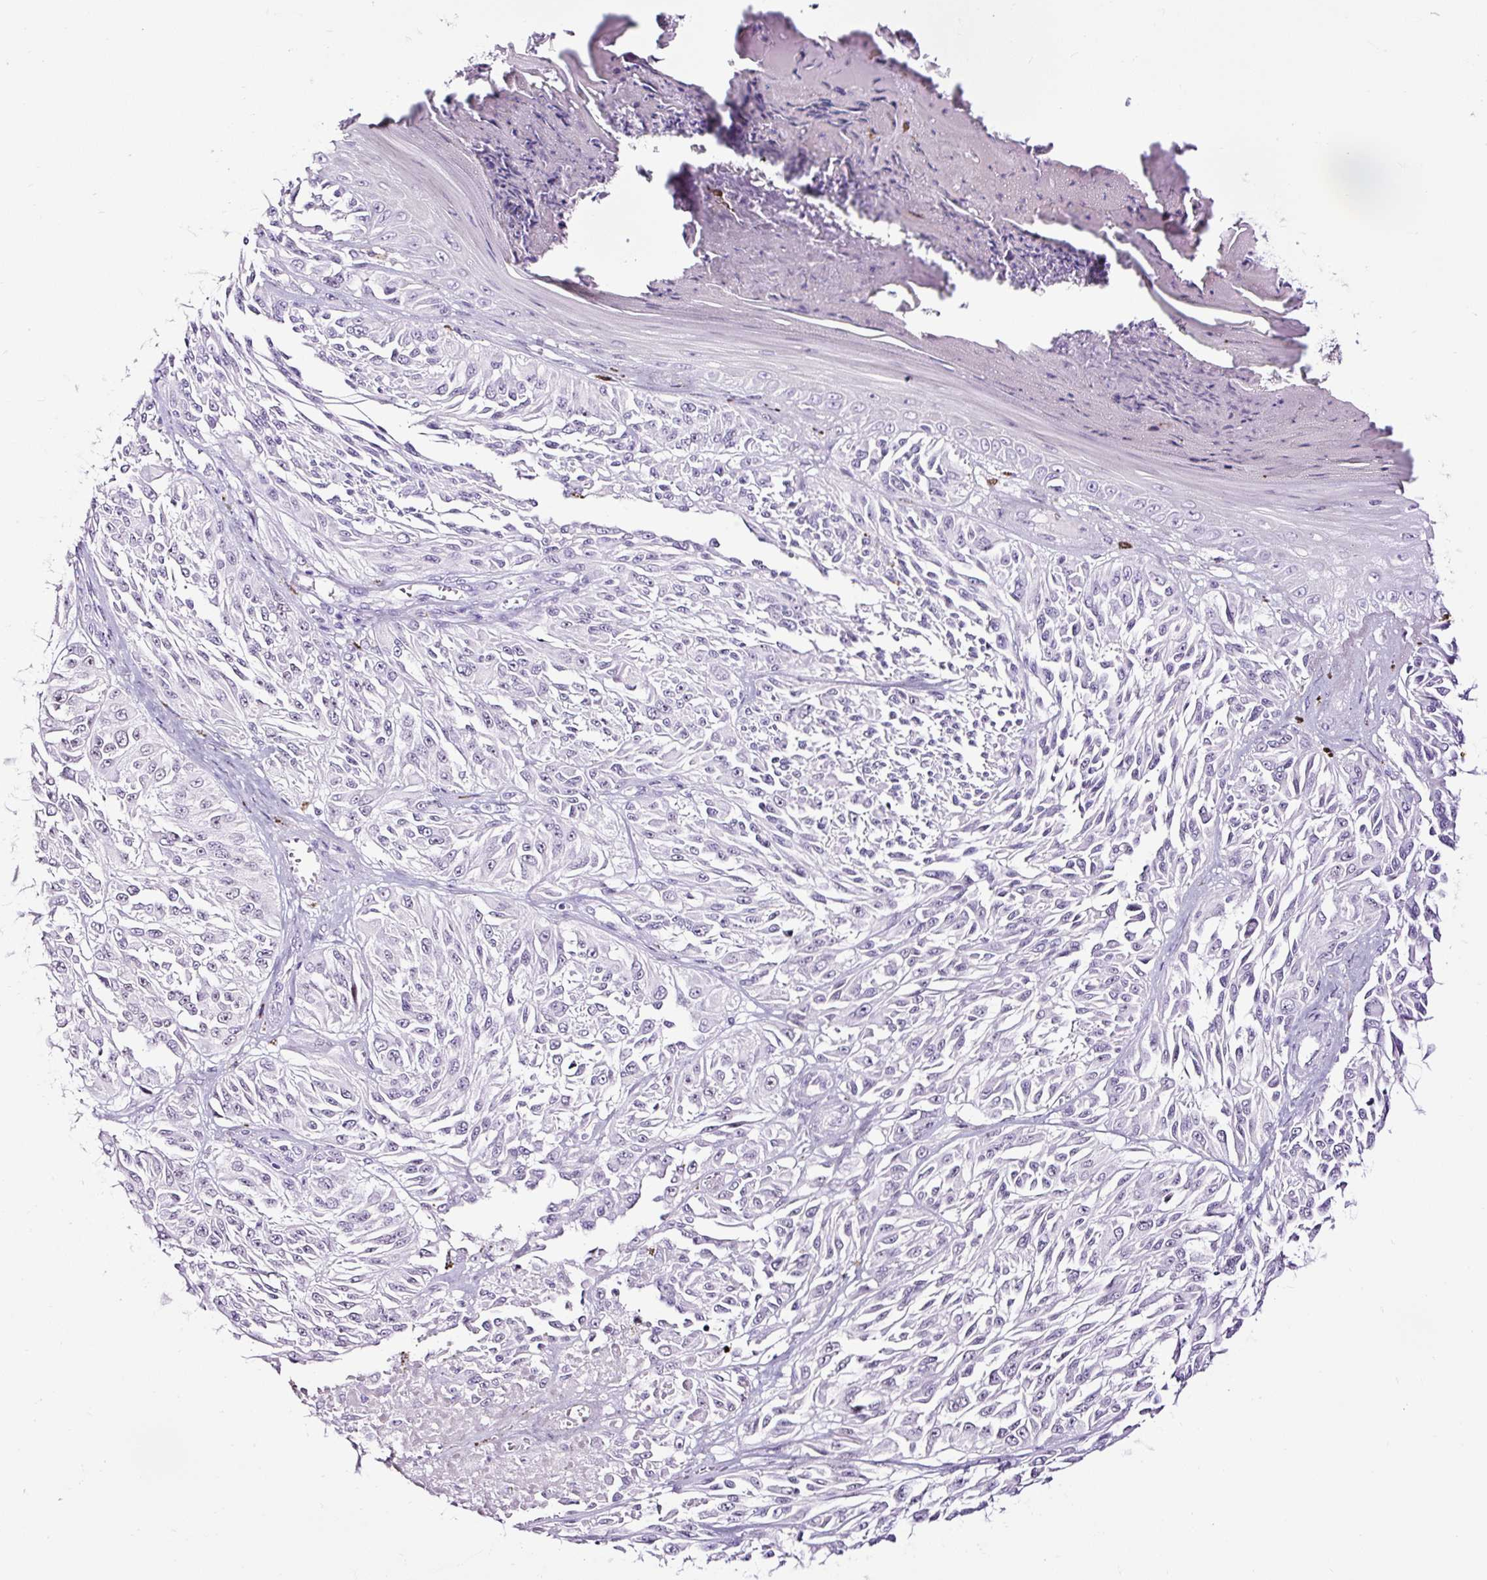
{"staining": {"intensity": "negative", "quantity": "none", "location": "none"}, "tissue": "melanoma", "cell_type": "Tumor cells", "image_type": "cancer", "snomed": [{"axis": "morphology", "description": "Malignant melanoma, NOS"}, {"axis": "topography", "description": "Skin"}], "caption": "Immunohistochemistry histopathology image of neoplastic tissue: human malignant melanoma stained with DAB exhibits no significant protein positivity in tumor cells.", "gene": "NPHS2", "patient": {"sex": "male", "age": 94}}